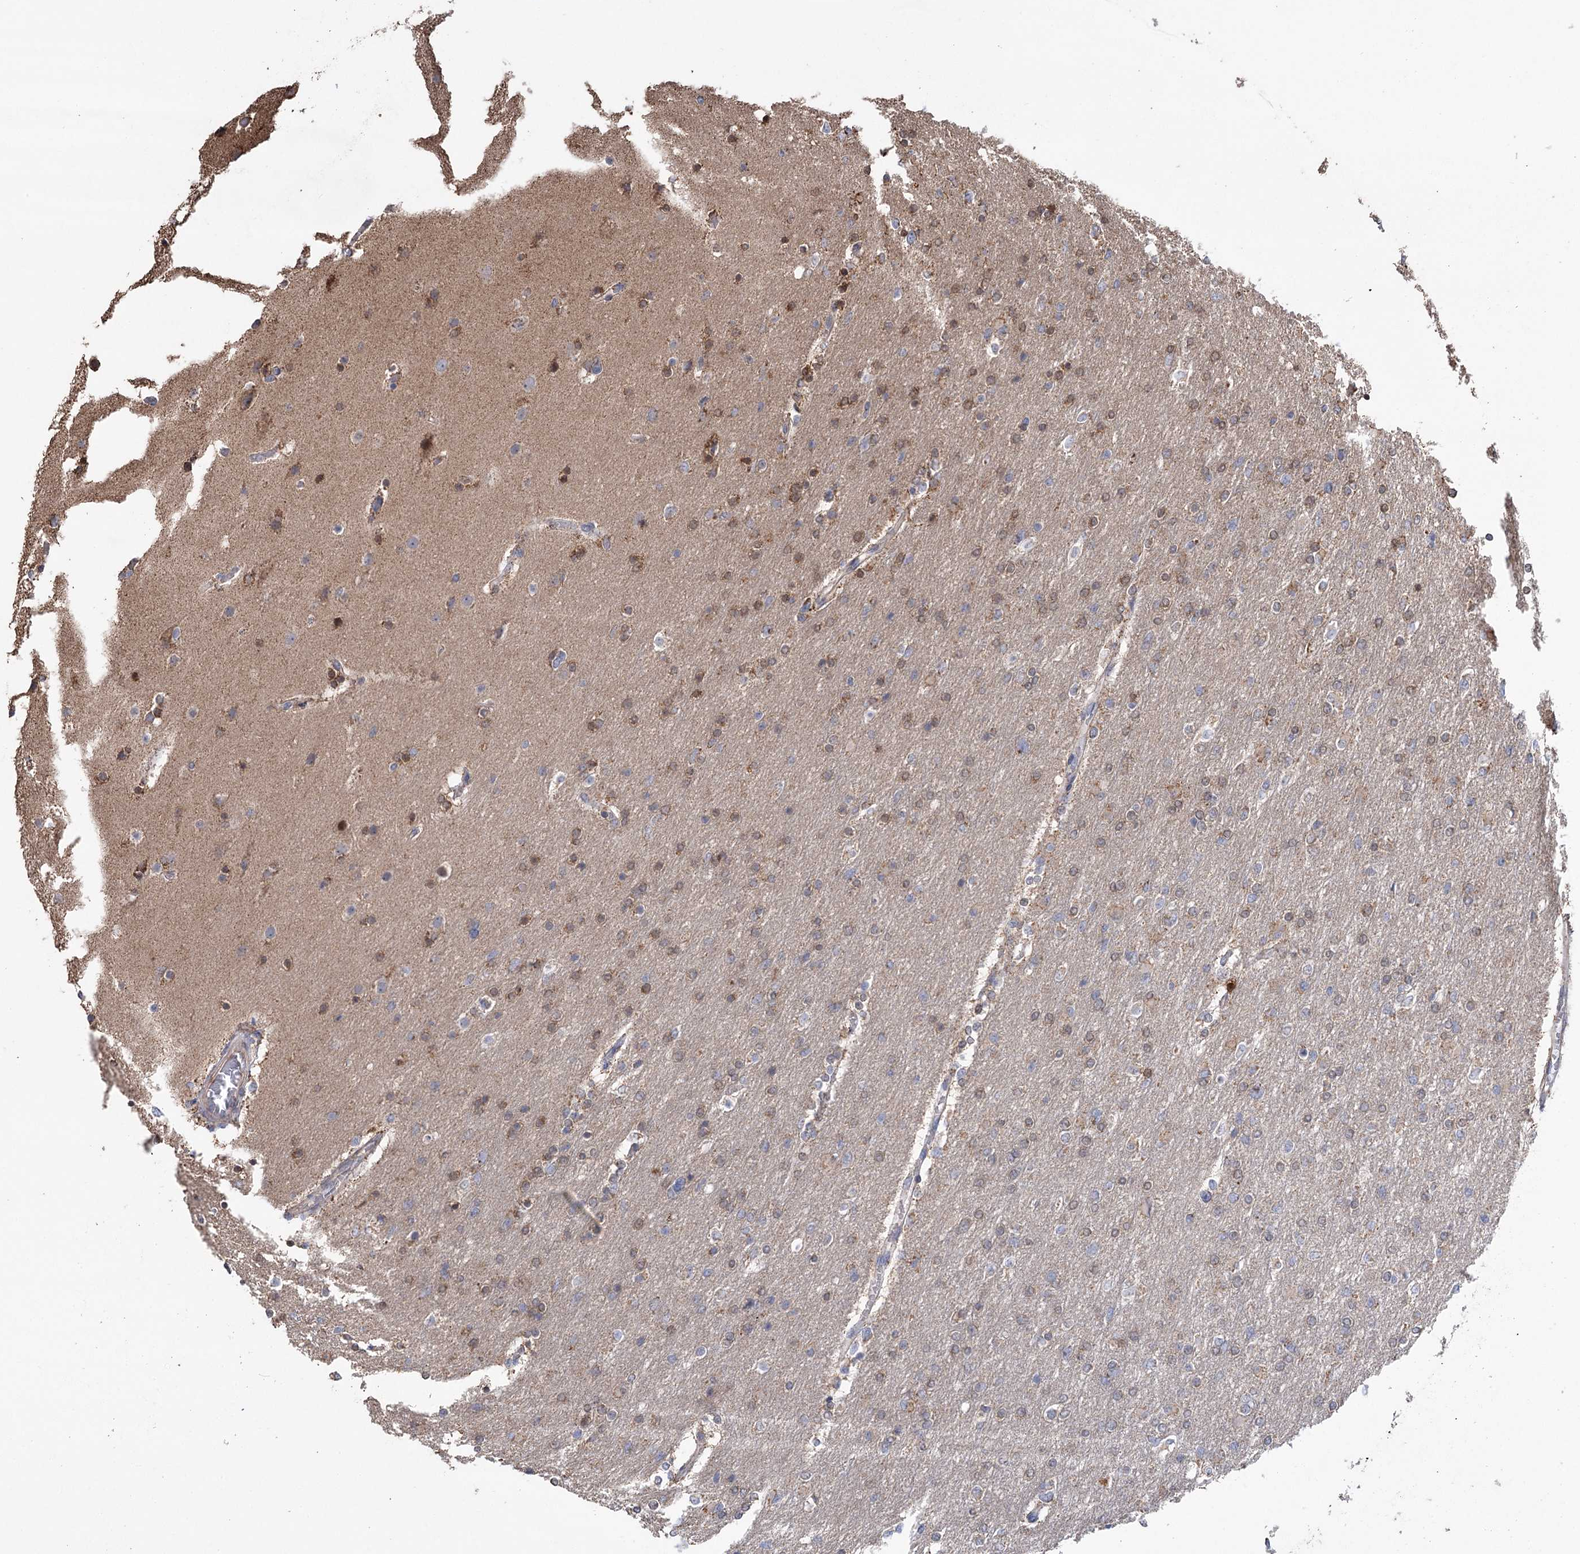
{"staining": {"intensity": "weak", "quantity": "25%-75%", "location": "cytoplasmic/membranous"}, "tissue": "glioma", "cell_type": "Tumor cells", "image_type": "cancer", "snomed": [{"axis": "morphology", "description": "Glioma, malignant, High grade"}, {"axis": "topography", "description": "Cerebral cortex"}], "caption": "Glioma stained with a protein marker displays weak staining in tumor cells.", "gene": "RWDD4", "patient": {"sex": "female", "age": 36}}